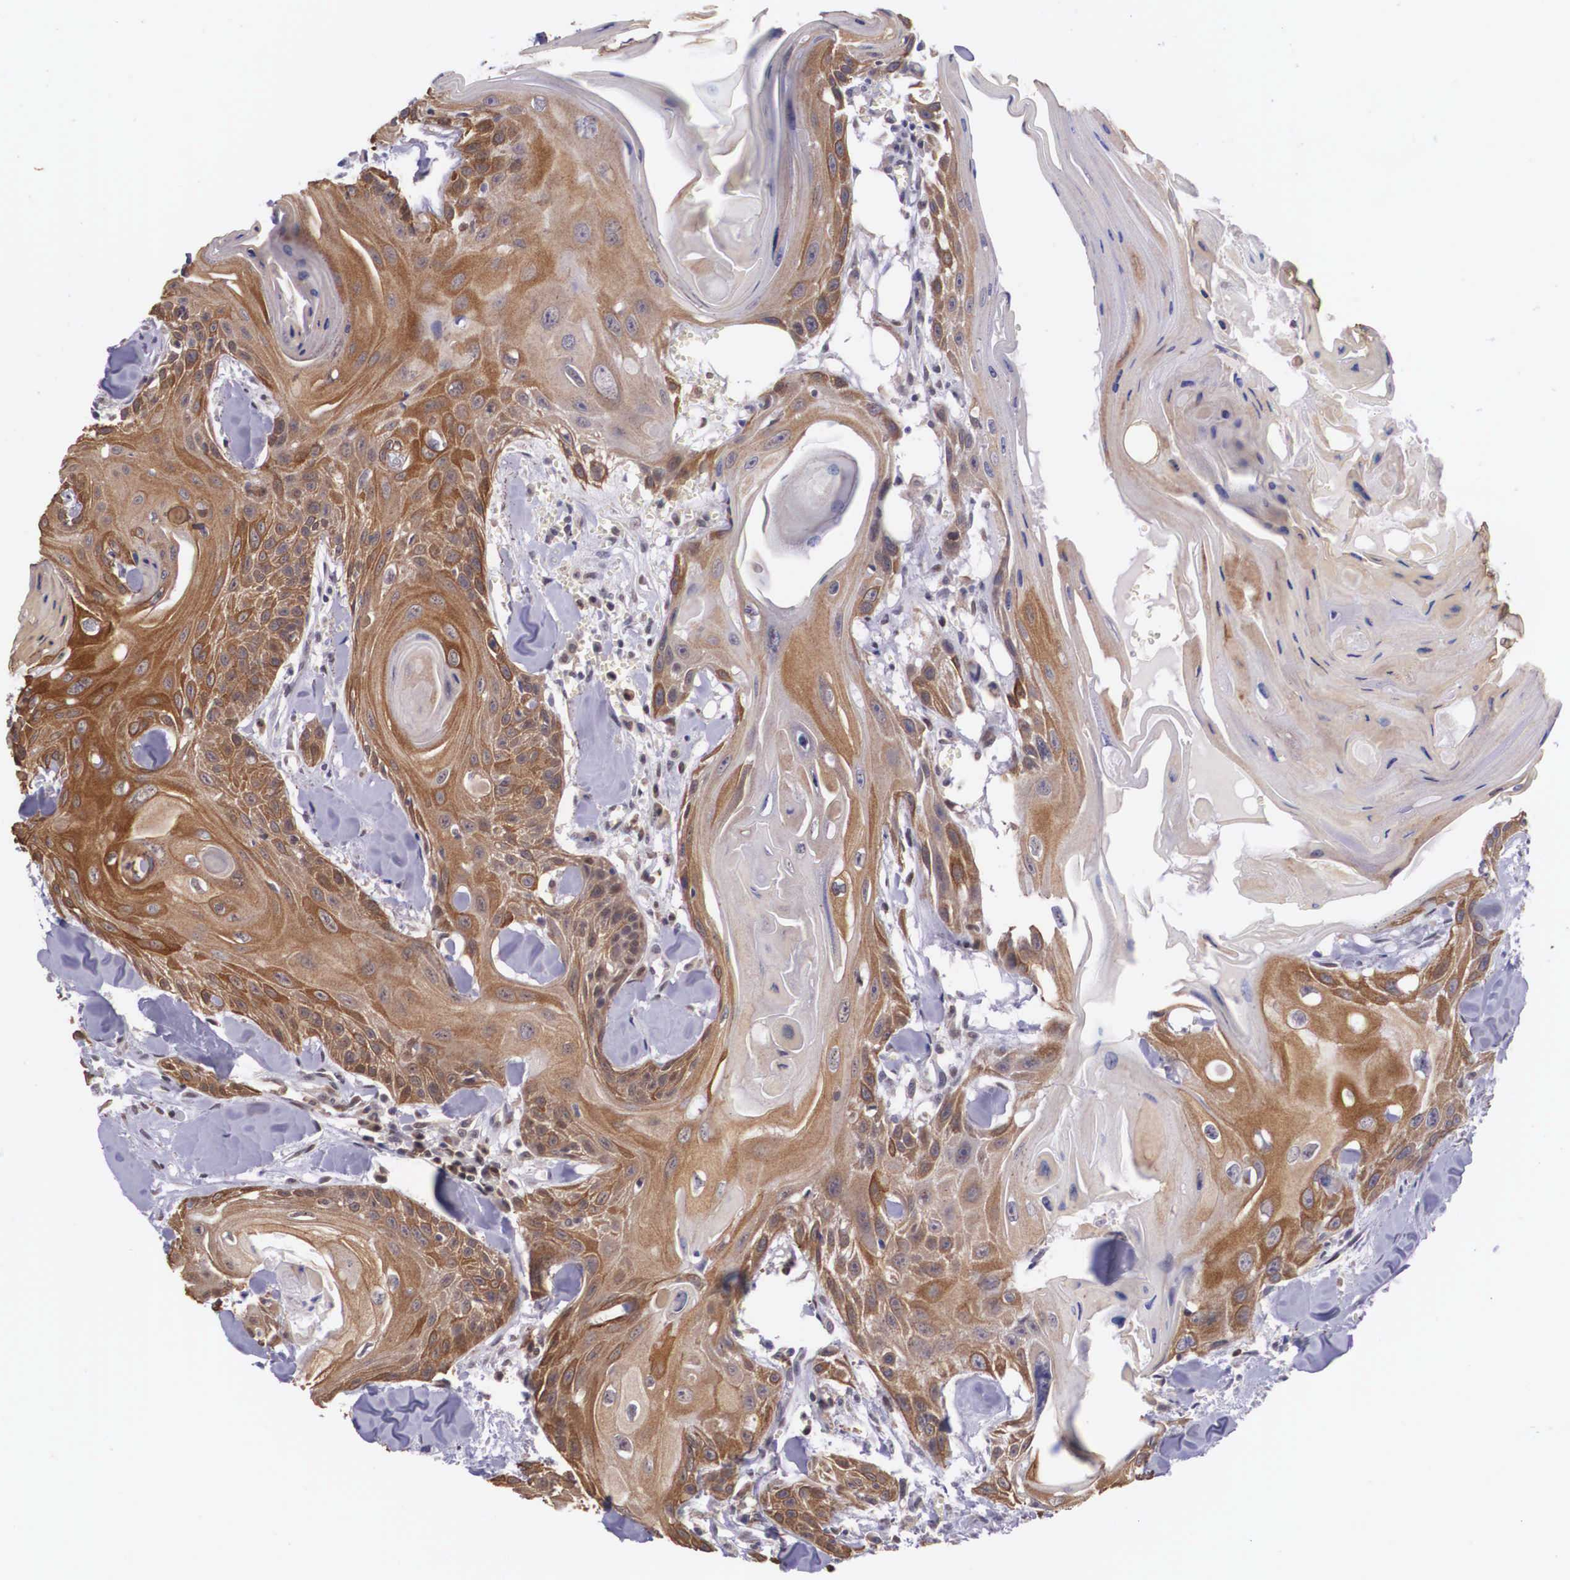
{"staining": {"intensity": "strong", "quantity": ">75%", "location": "cytoplasmic/membranous"}, "tissue": "head and neck cancer", "cell_type": "Tumor cells", "image_type": "cancer", "snomed": [{"axis": "morphology", "description": "Squamous cell carcinoma, NOS"}, {"axis": "morphology", "description": "Squamous cell carcinoma, metastatic, NOS"}, {"axis": "topography", "description": "Lymph node"}, {"axis": "topography", "description": "Salivary gland"}, {"axis": "topography", "description": "Head-Neck"}], "caption": "Protein analysis of head and neck cancer (squamous cell carcinoma) tissue demonstrates strong cytoplasmic/membranous positivity in approximately >75% of tumor cells.", "gene": "SLC25A21", "patient": {"sex": "female", "age": 74}}